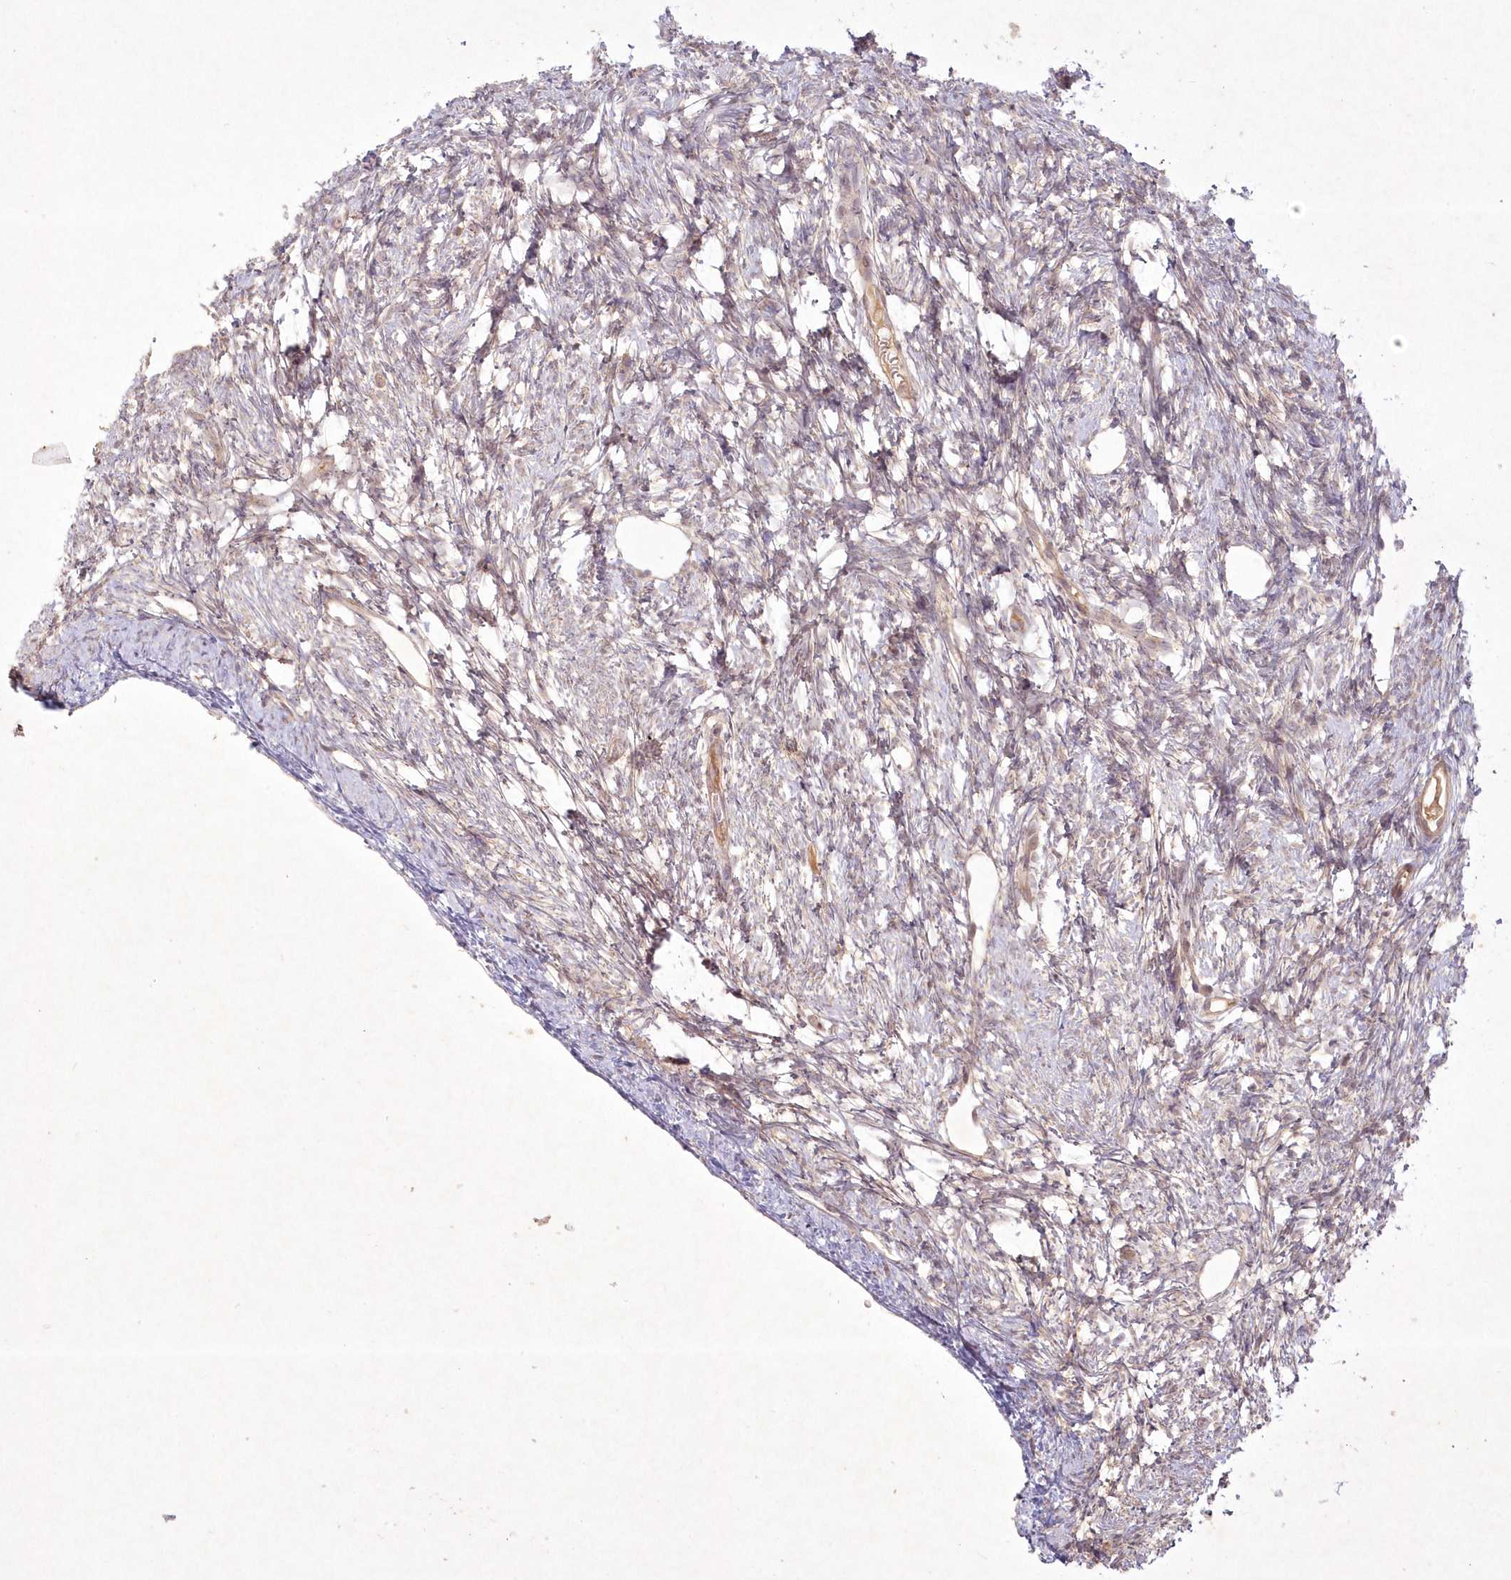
{"staining": {"intensity": "weak", "quantity": "<25%", "location": "cytoplasmic/membranous"}, "tissue": "ovary", "cell_type": "Ovarian stroma cells", "image_type": "normal", "snomed": [{"axis": "morphology", "description": "Normal tissue, NOS"}, {"axis": "topography", "description": "Ovary"}], "caption": "Ovarian stroma cells show no significant protein positivity in unremarkable ovary. The staining is performed using DAB brown chromogen with nuclei counter-stained in using hematoxylin.", "gene": "TOGARAM2", "patient": {"sex": "female", "age": 33}}